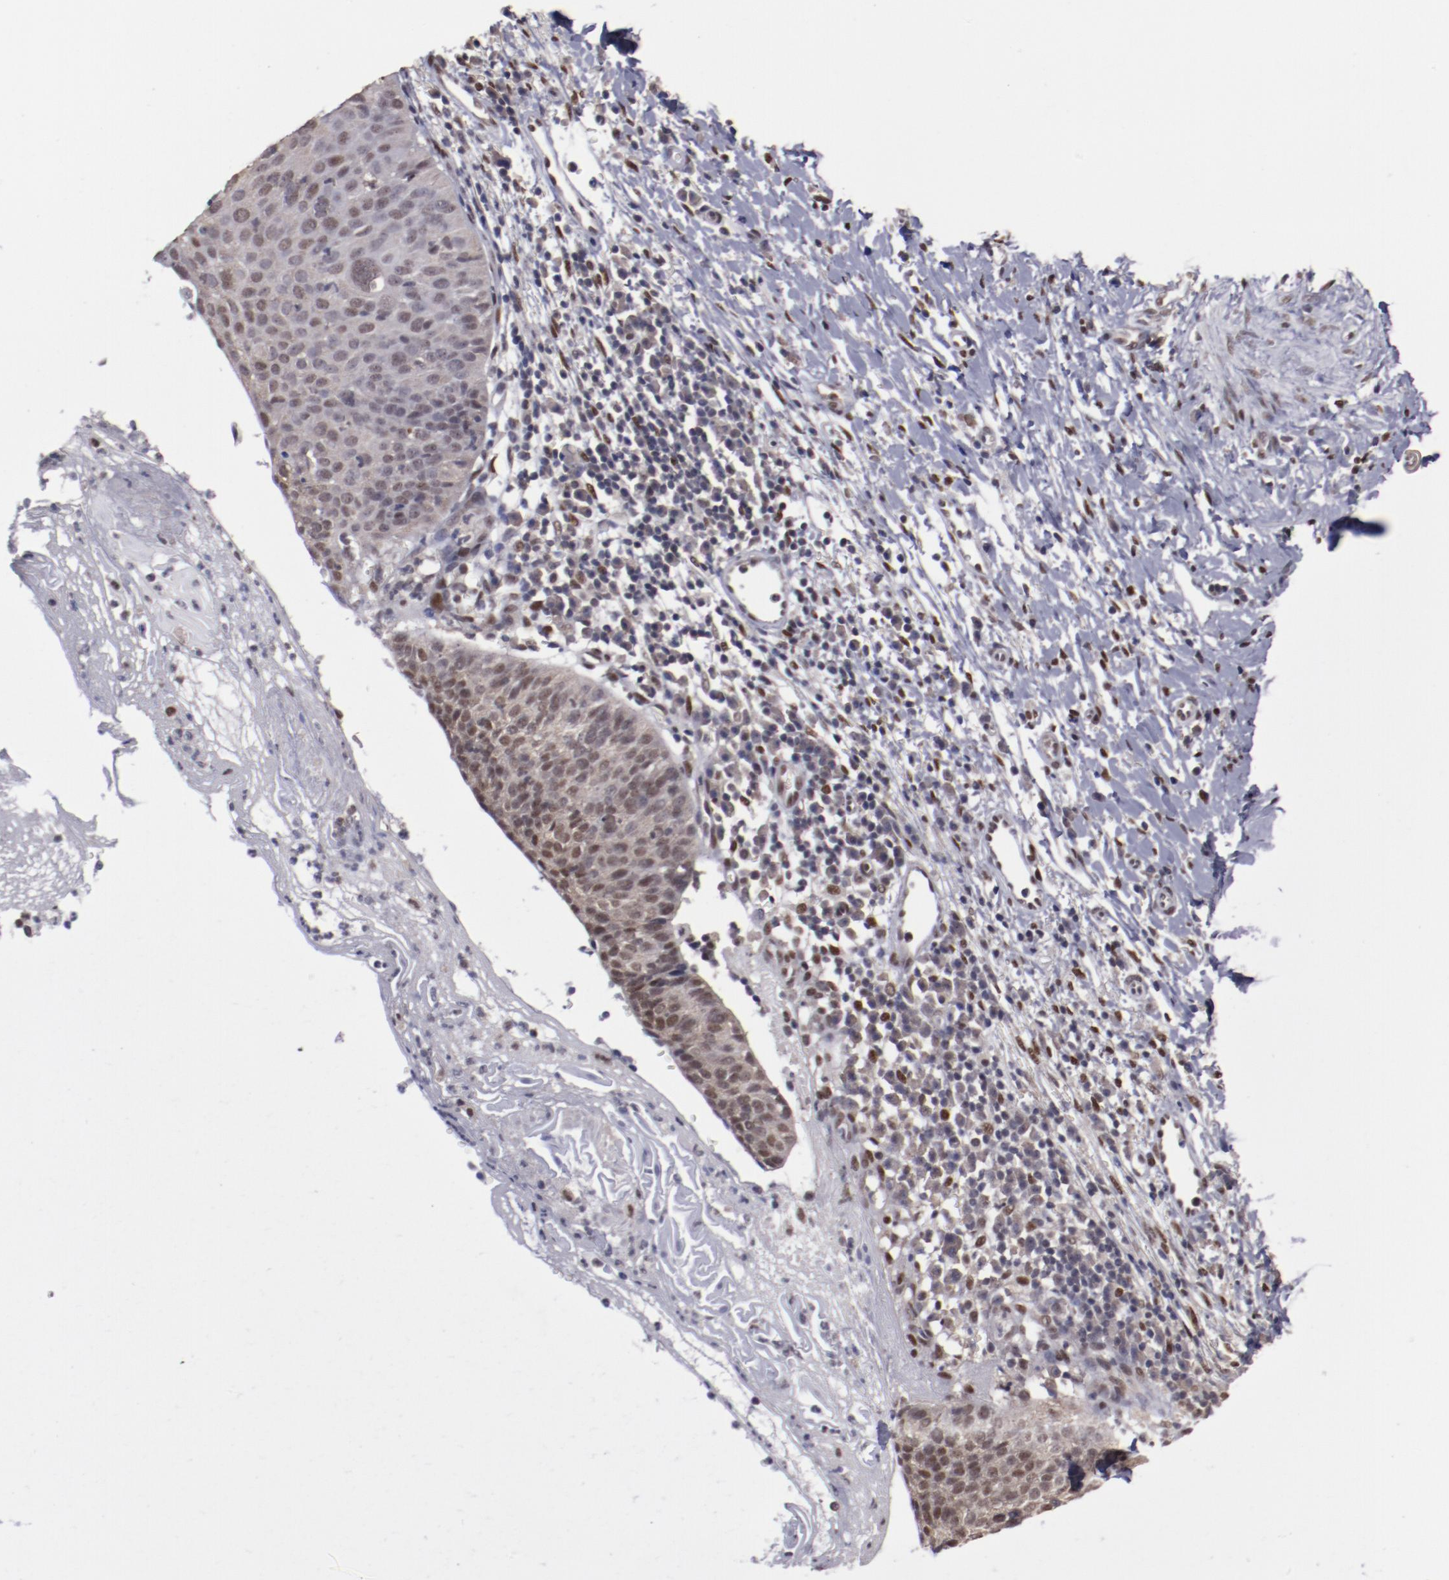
{"staining": {"intensity": "moderate", "quantity": ">75%", "location": "nuclear"}, "tissue": "cervical cancer", "cell_type": "Tumor cells", "image_type": "cancer", "snomed": [{"axis": "morphology", "description": "Normal tissue, NOS"}, {"axis": "morphology", "description": "Squamous cell carcinoma, NOS"}, {"axis": "topography", "description": "Cervix"}], "caption": "Human cervical cancer stained with a protein marker reveals moderate staining in tumor cells.", "gene": "ARNT", "patient": {"sex": "female", "age": 39}}